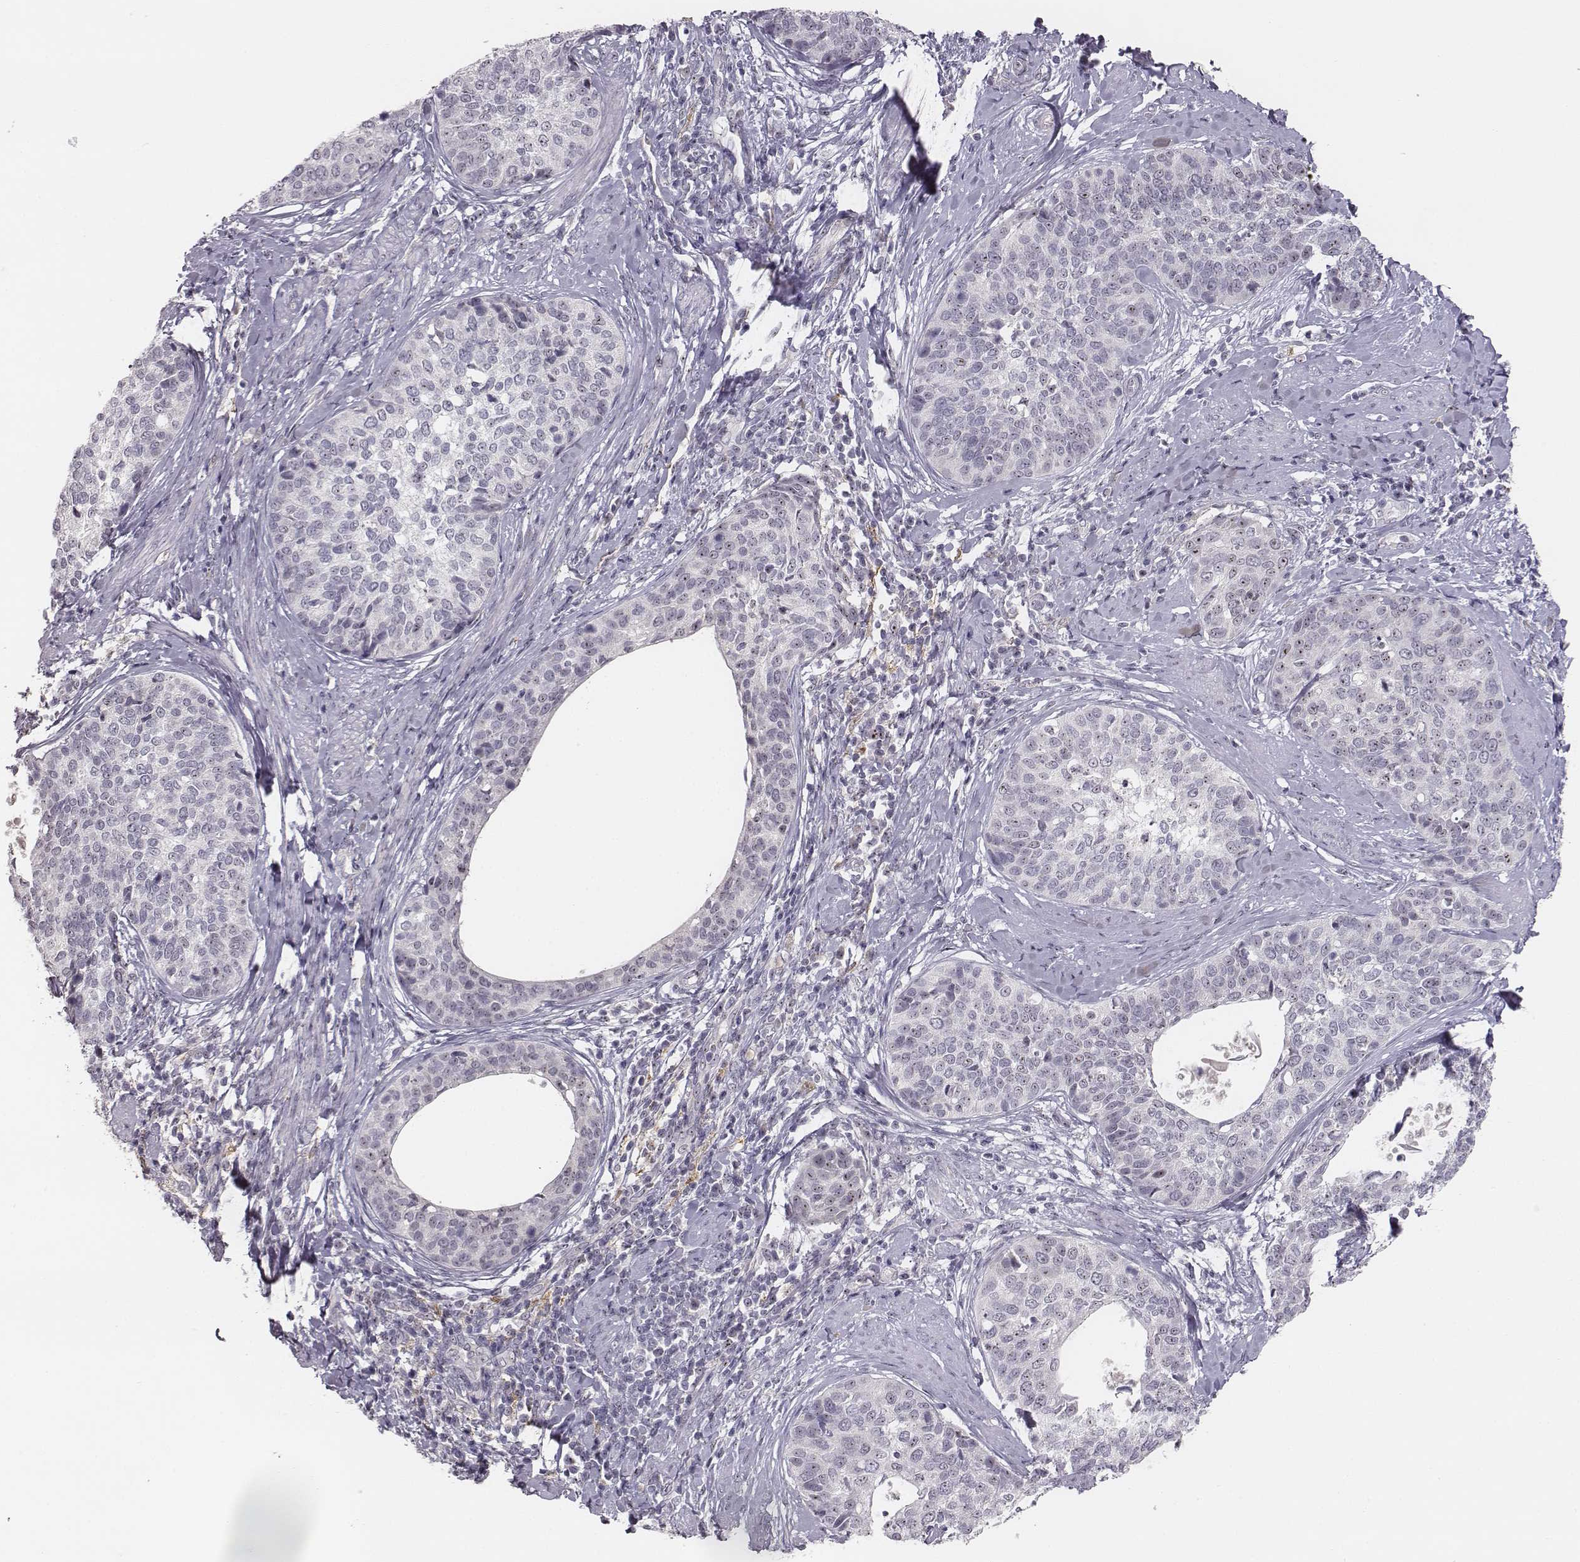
{"staining": {"intensity": "moderate", "quantity": "<25%", "location": "nuclear"}, "tissue": "cervical cancer", "cell_type": "Tumor cells", "image_type": "cancer", "snomed": [{"axis": "morphology", "description": "Squamous cell carcinoma, NOS"}, {"axis": "topography", "description": "Cervix"}], "caption": "Immunohistochemical staining of human cervical cancer (squamous cell carcinoma) exhibits low levels of moderate nuclear positivity in about <25% of tumor cells.", "gene": "NIFK", "patient": {"sex": "female", "age": 69}}